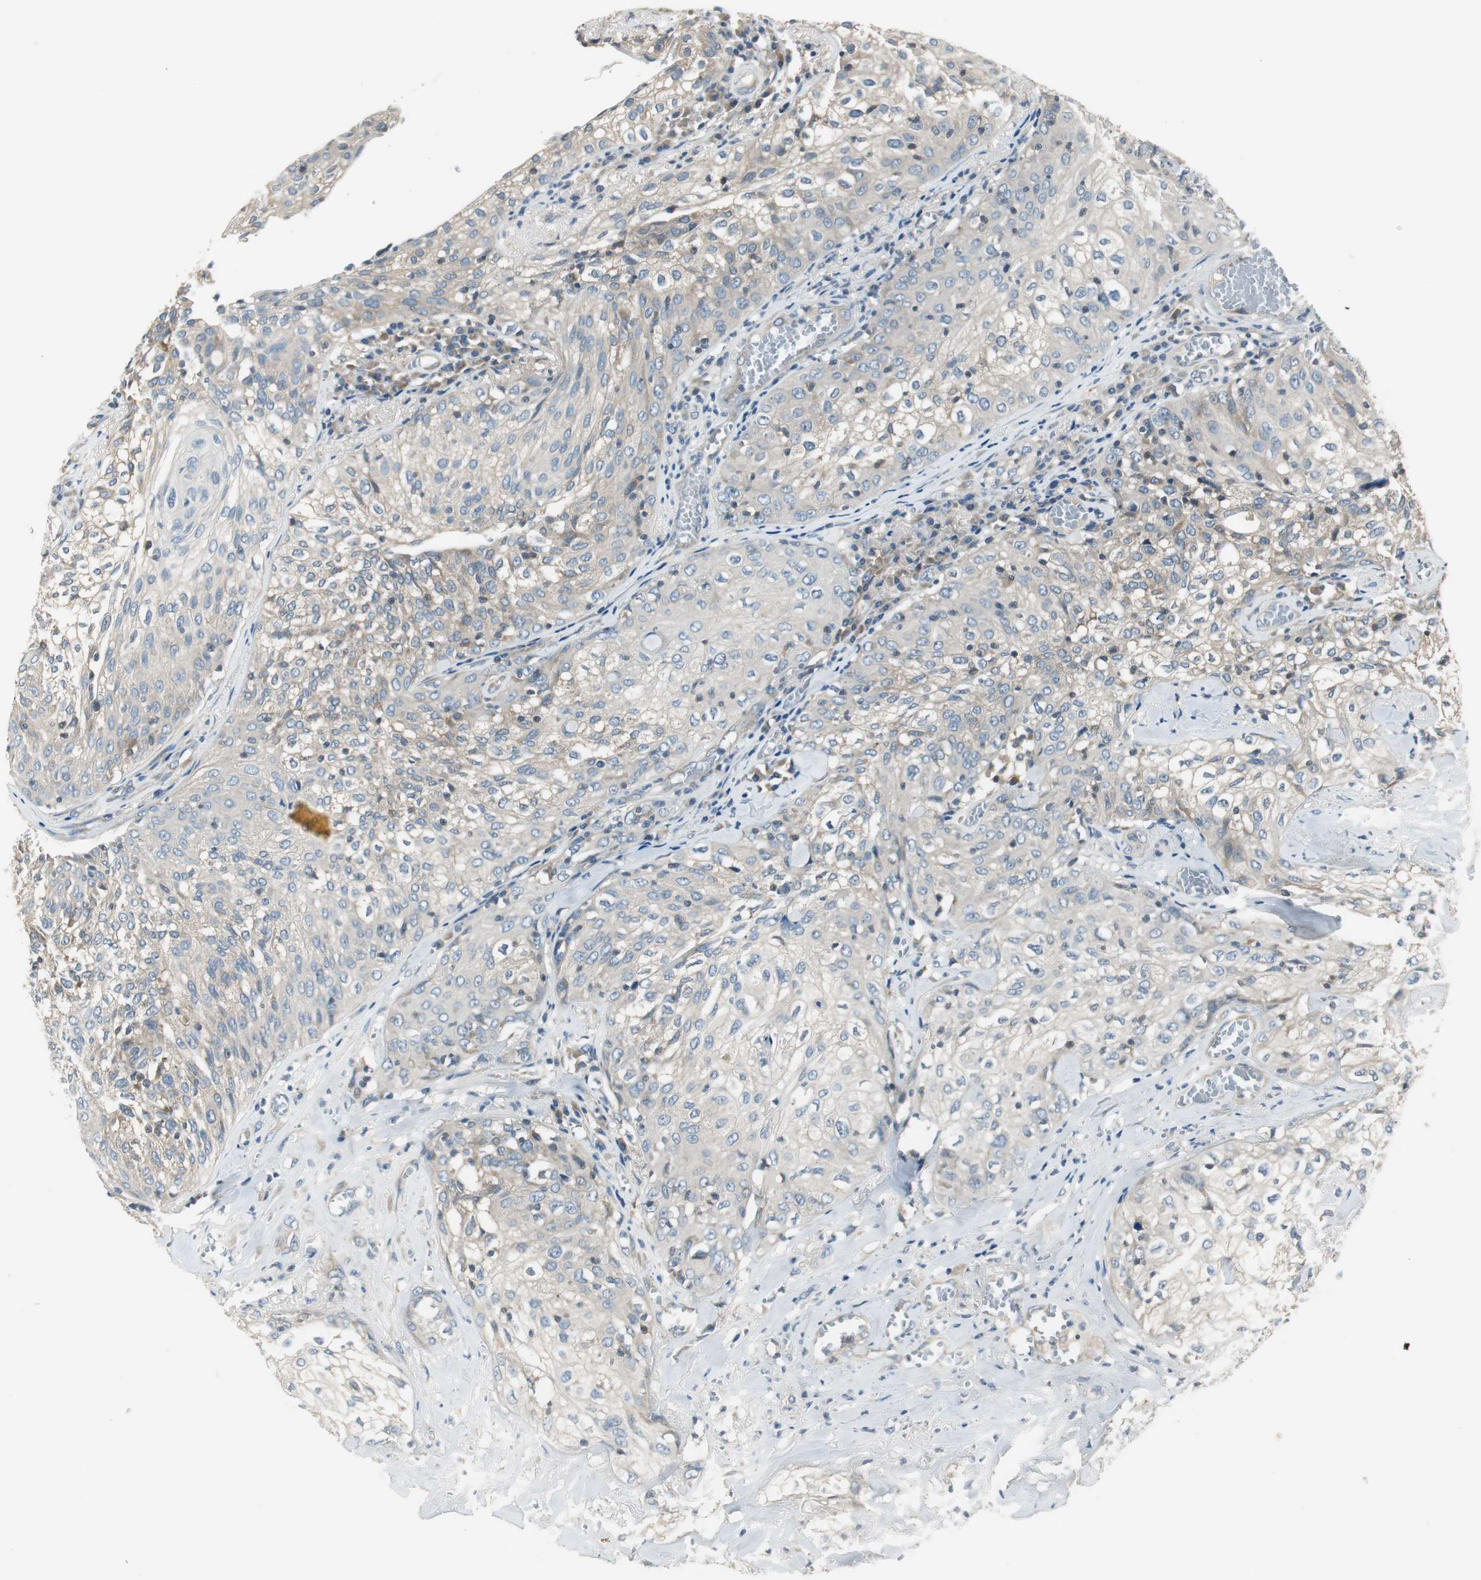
{"staining": {"intensity": "weak", "quantity": ">75%", "location": "cytoplasmic/membranous"}, "tissue": "skin cancer", "cell_type": "Tumor cells", "image_type": "cancer", "snomed": [{"axis": "morphology", "description": "Squamous cell carcinoma, NOS"}, {"axis": "topography", "description": "Skin"}], "caption": "Skin cancer stained with a brown dye reveals weak cytoplasmic/membranous positive positivity in about >75% of tumor cells.", "gene": "PRKAA1", "patient": {"sex": "male", "age": 65}}